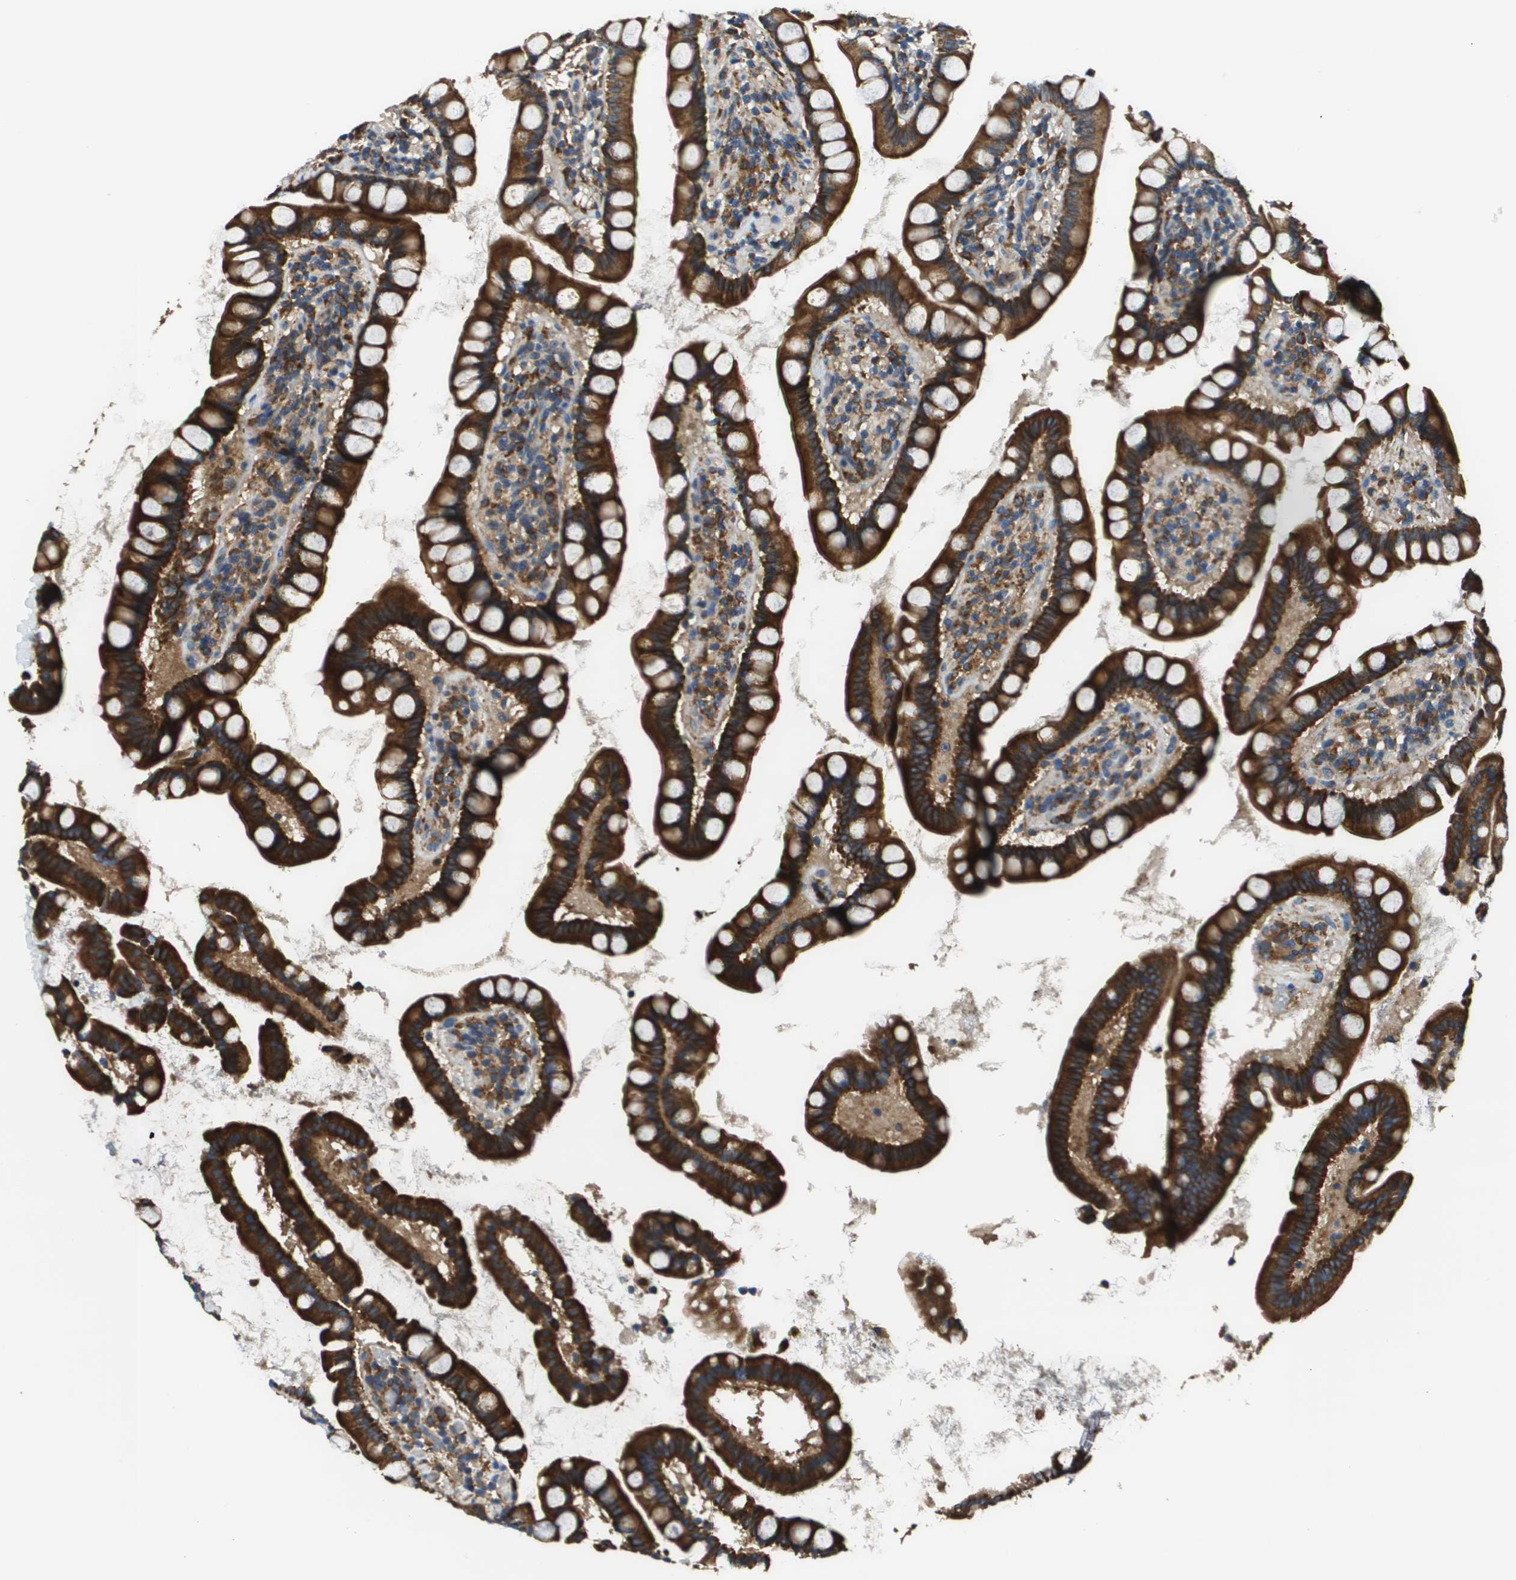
{"staining": {"intensity": "strong", "quantity": ">75%", "location": "cytoplasmic/membranous"}, "tissue": "small intestine", "cell_type": "Glandular cells", "image_type": "normal", "snomed": [{"axis": "morphology", "description": "Normal tissue, NOS"}, {"axis": "topography", "description": "Small intestine"}], "caption": "A high amount of strong cytoplasmic/membranous positivity is identified in about >75% of glandular cells in normal small intestine.", "gene": "CNPY3", "patient": {"sex": "female", "age": 84}}